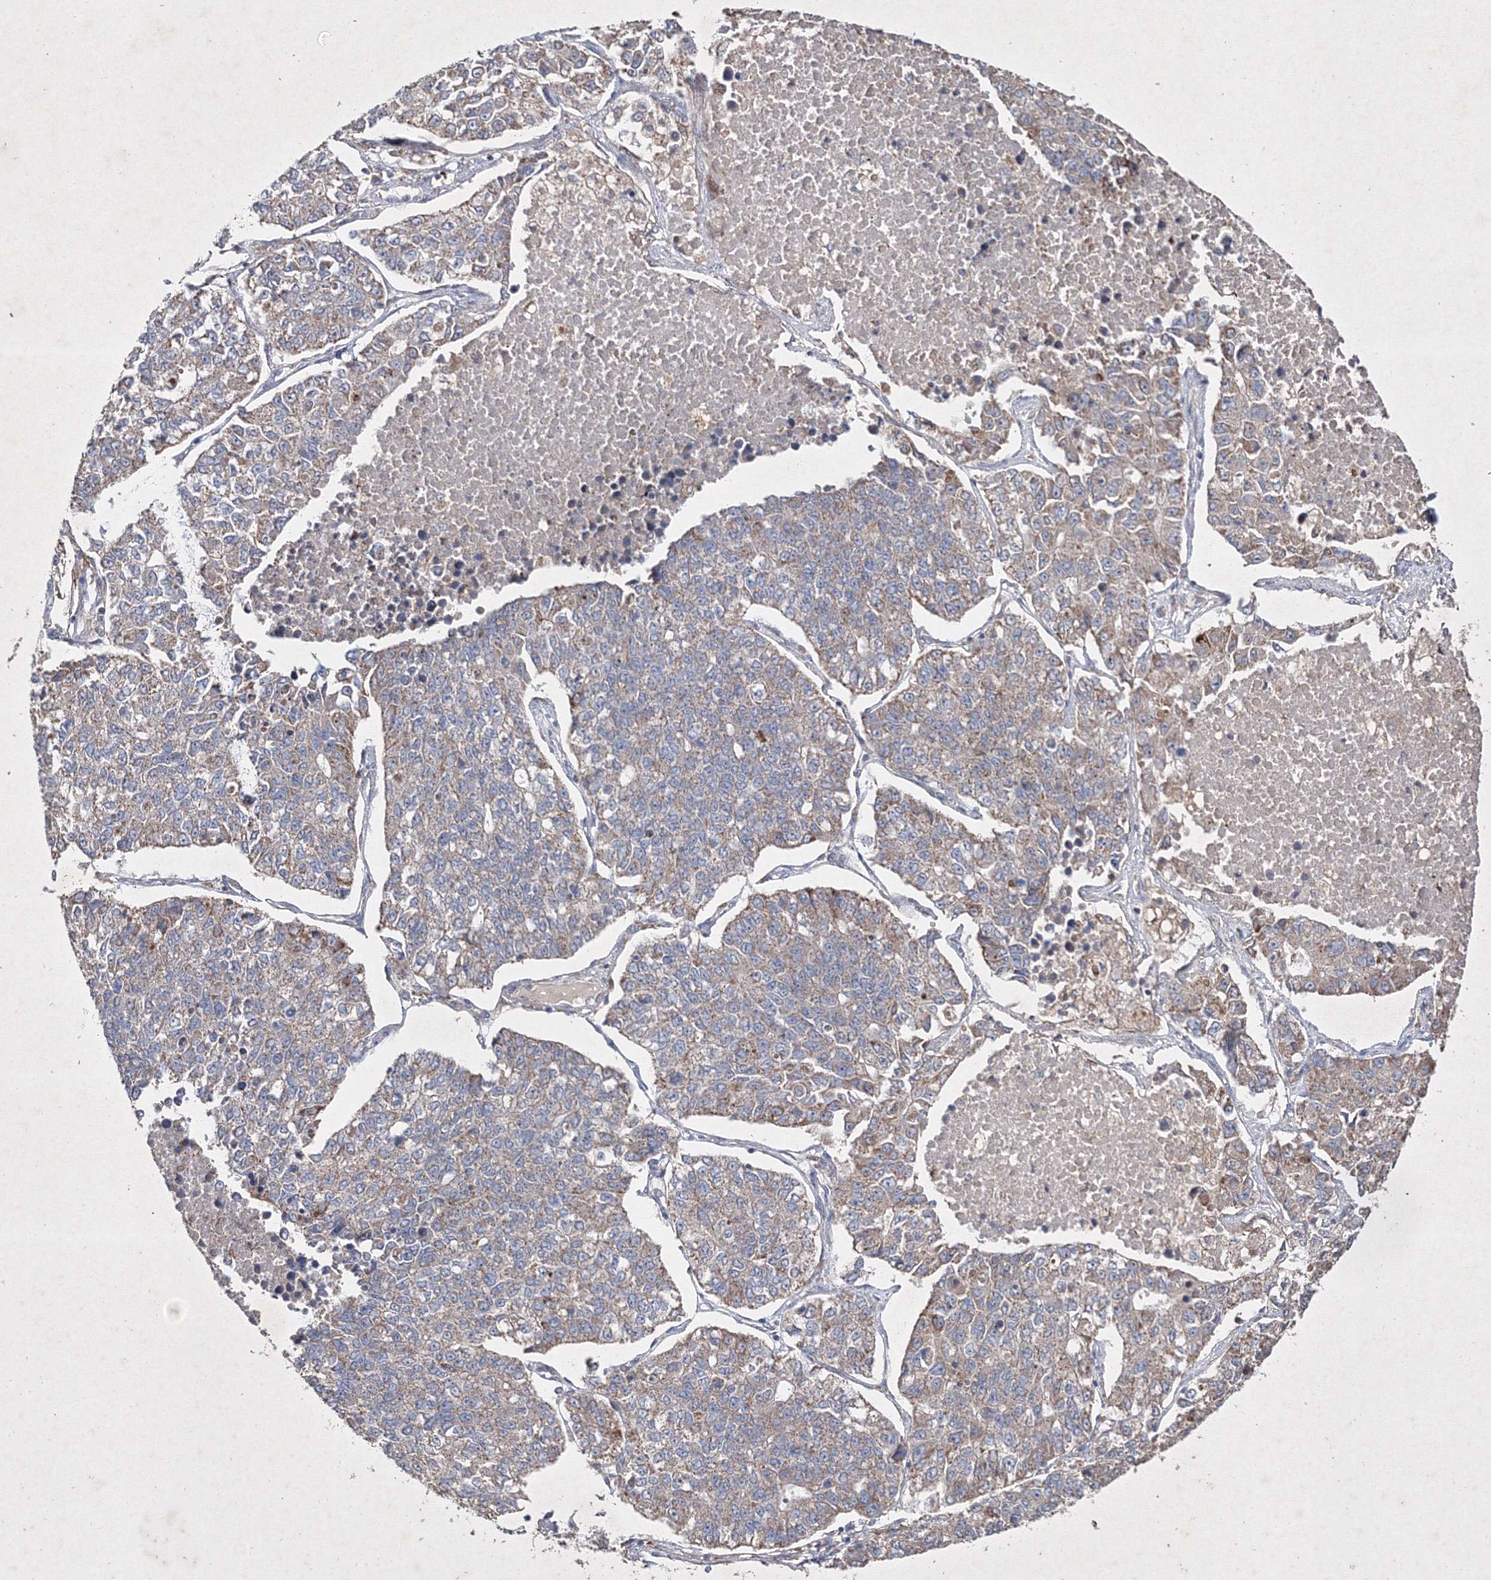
{"staining": {"intensity": "weak", "quantity": ">75%", "location": "cytoplasmic/membranous"}, "tissue": "lung cancer", "cell_type": "Tumor cells", "image_type": "cancer", "snomed": [{"axis": "morphology", "description": "Adenocarcinoma, NOS"}, {"axis": "topography", "description": "Lung"}], "caption": "High-magnification brightfield microscopy of lung cancer (adenocarcinoma) stained with DAB (brown) and counterstained with hematoxylin (blue). tumor cells exhibit weak cytoplasmic/membranous positivity is present in about>75% of cells.", "gene": "GFM1", "patient": {"sex": "male", "age": 49}}